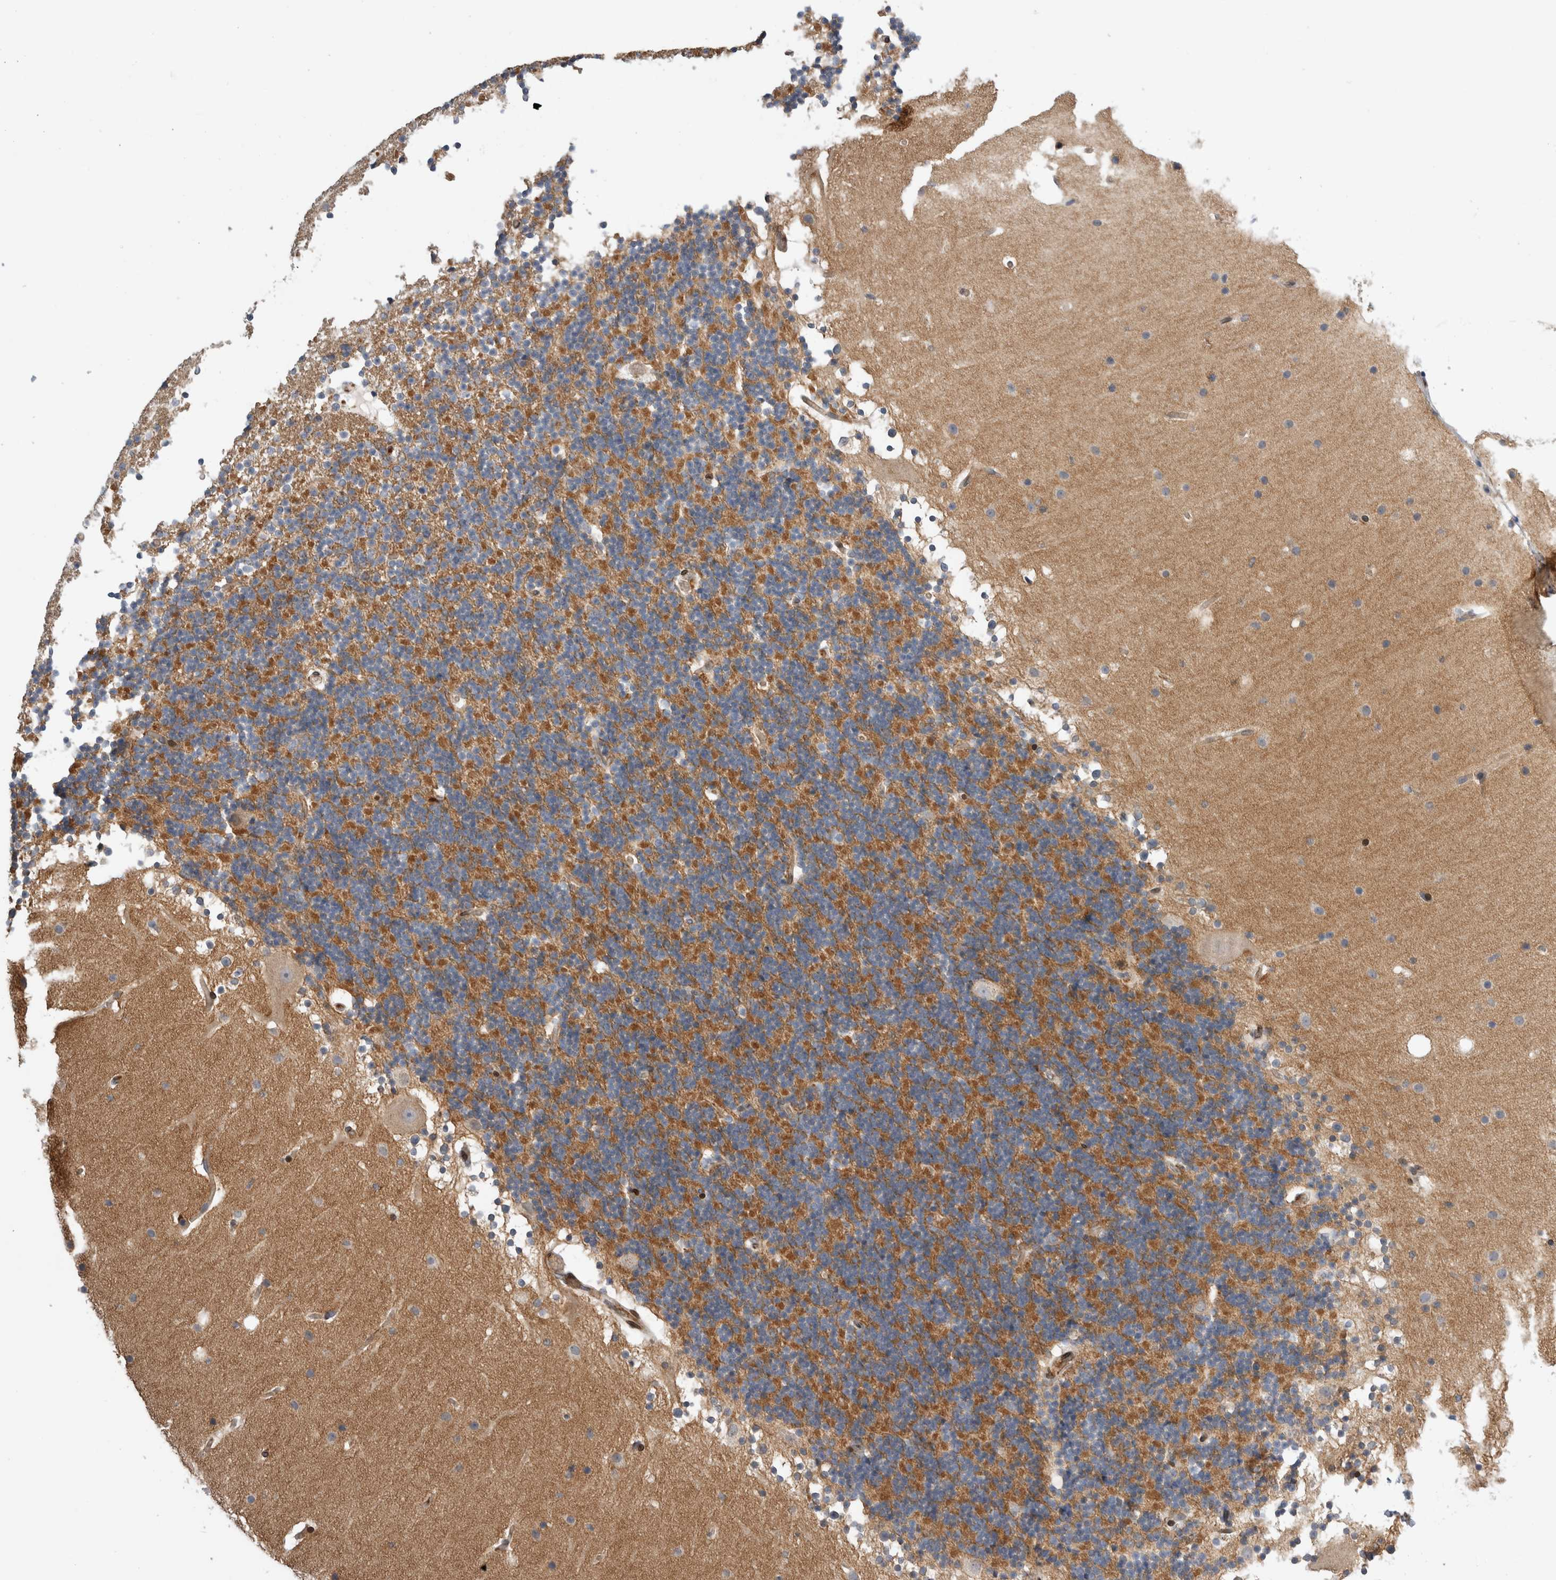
{"staining": {"intensity": "moderate", "quantity": ">75%", "location": "cytoplasmic/membranous"}, "tissue": "cerebellum", "cell_type": "Cells in granular layer", "image_type": "normal", "snomed": [{"axis": "morphology", "description": "Normal tissue, NOS"}, {"axis": "topography", "description": "Cerebellum"}], "caption": "DAB immunohistochemical staining of unremarkable human cerebellum exhibits moderate cytoplasmic/membranous protein positivity in about >75% of cells in granular layer.", "gene": "DMTN", "patient": {"sex": "male", "age": 57}}